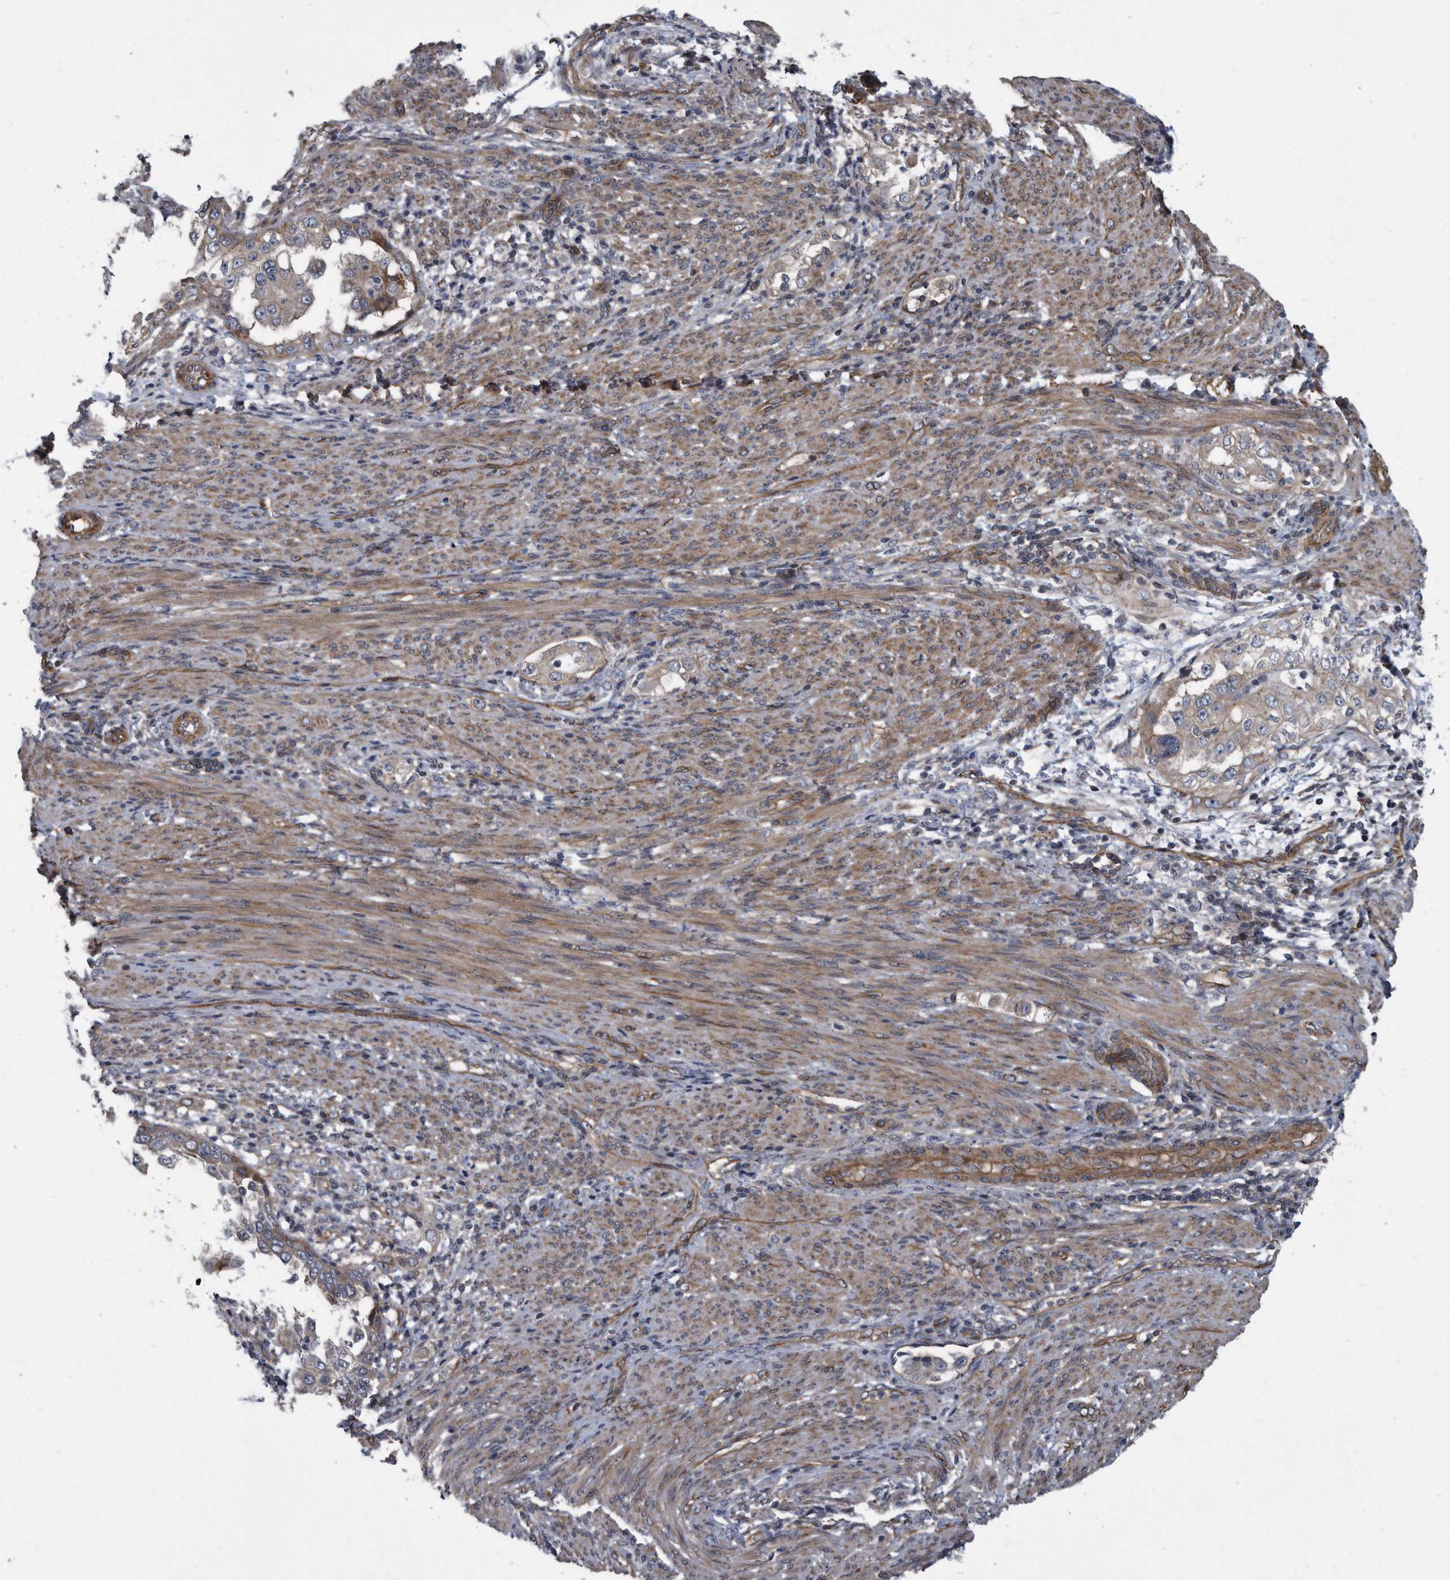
{"staining": {"intensity": "weak", "quantity": "<25%", "location": "cytoplasmic/membranous"}, "tissue": "endometrial cancer", "cell_type": "Tumor cells", "image_type": "cancer", "snomed": [{"axis": "morphology", "description": "Adenocarcinoma, NOS"}, {"axis": "topography", "description": "Endometrium"}], "caption": "A micrograph of human endometrial adenocarcinoma is negative for staining in tumor cells.", "gene": "ARMCX1", "patient": {"sex": "female", "age": 85}}